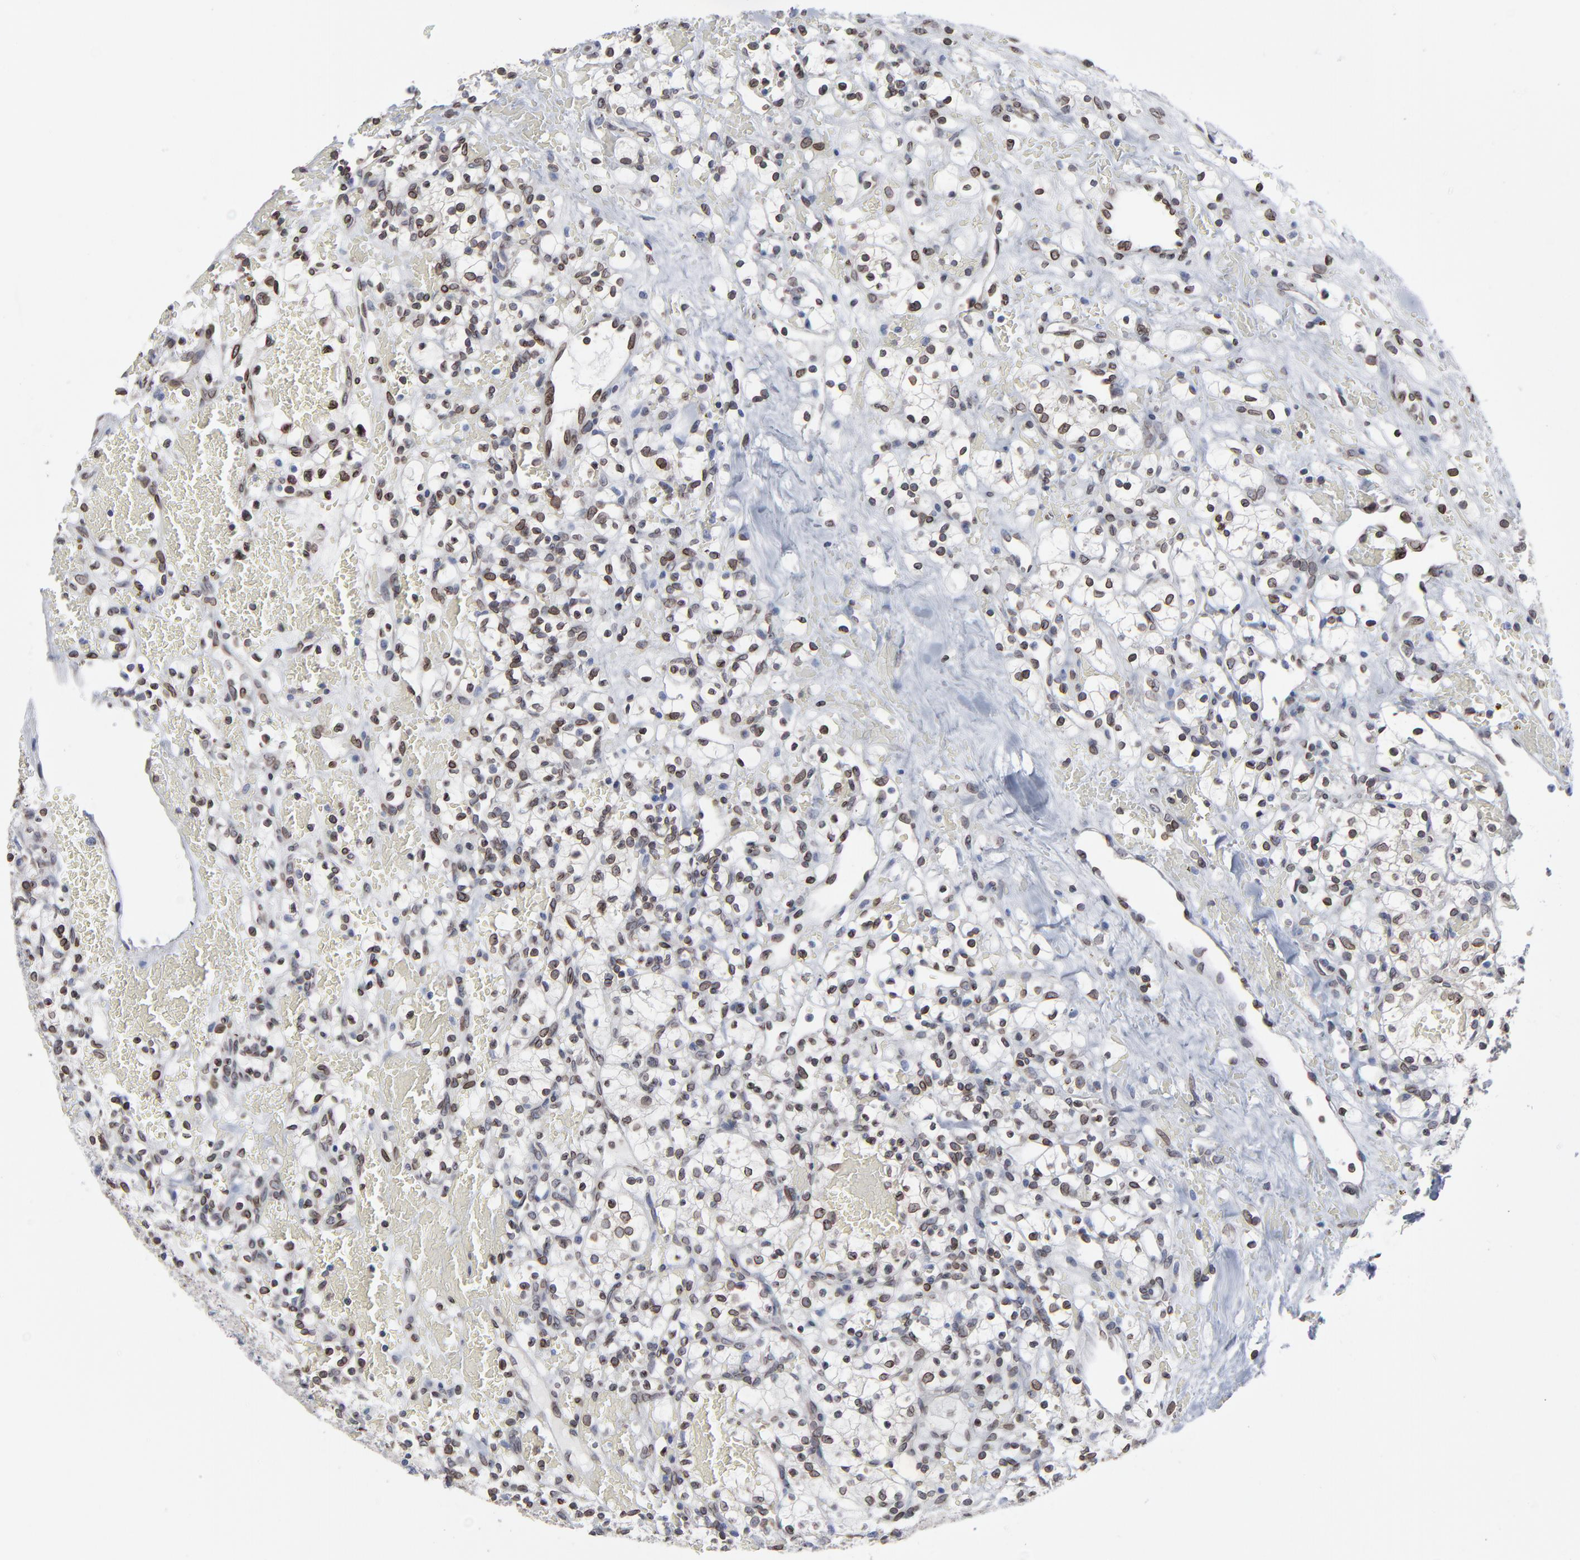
{"staining": {"intensity": "moderate", "quantity": ">75%", "location": "cytoplasmic/membranous,nuclear"}, "tissue": "renal cancer", "cell_type": "Tumor cells", "image_type": "cancer", "snomed": [{"axis": "morphology", "description": "Adenocarcinoma, NOS"}, {"axis": "topography", "description": "Kidney"}], "caption": "An image of renal adenocarcinoma stained for a protein shows moderate cytoplasmic/membranous and nuclear brown staining in tumor cells.", "gene": "SYNE2", "patient": {"sex": "female", "age": 60}}